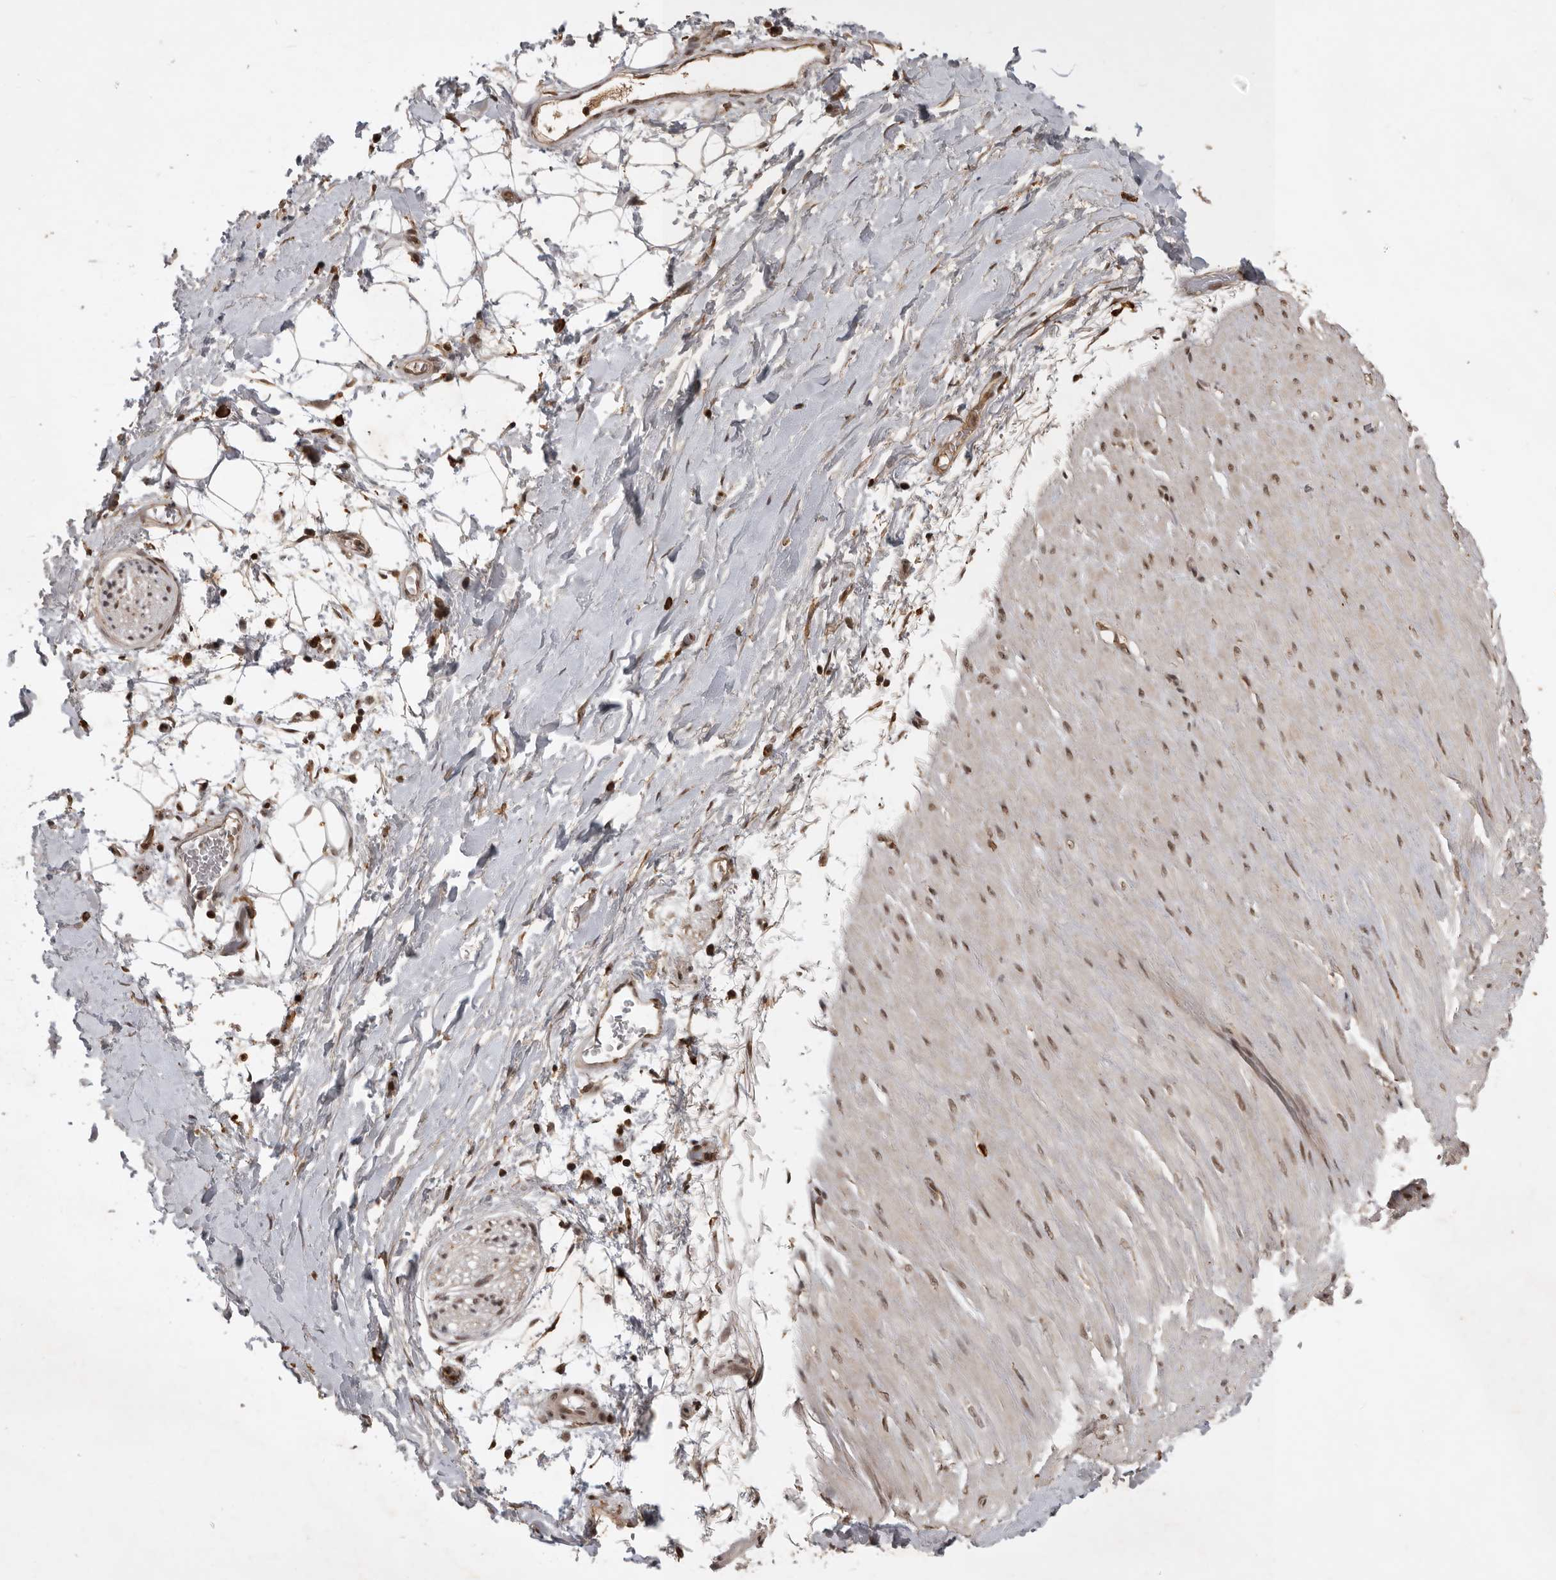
{"staining": {"intensity": "moderate", "quantity": ">75%", "location": "nuclear"}, "tissue": "adipose tissue", "cell_type": "Adipocytes", "image_type": "normal", "snomed": [{"axis": "morphology", "description": "Normal tissue, NOS"}, {"axis": "topography", "description": "Soft tissue"}], "caption": "About >75% of adipocytes in unremarkable human adipose tissue show moderate nuclear protein staining as visualized by brown immunohistochemical staining.", "gene": "CBLL1", "patient": {"sex": "male", "age": 72}}